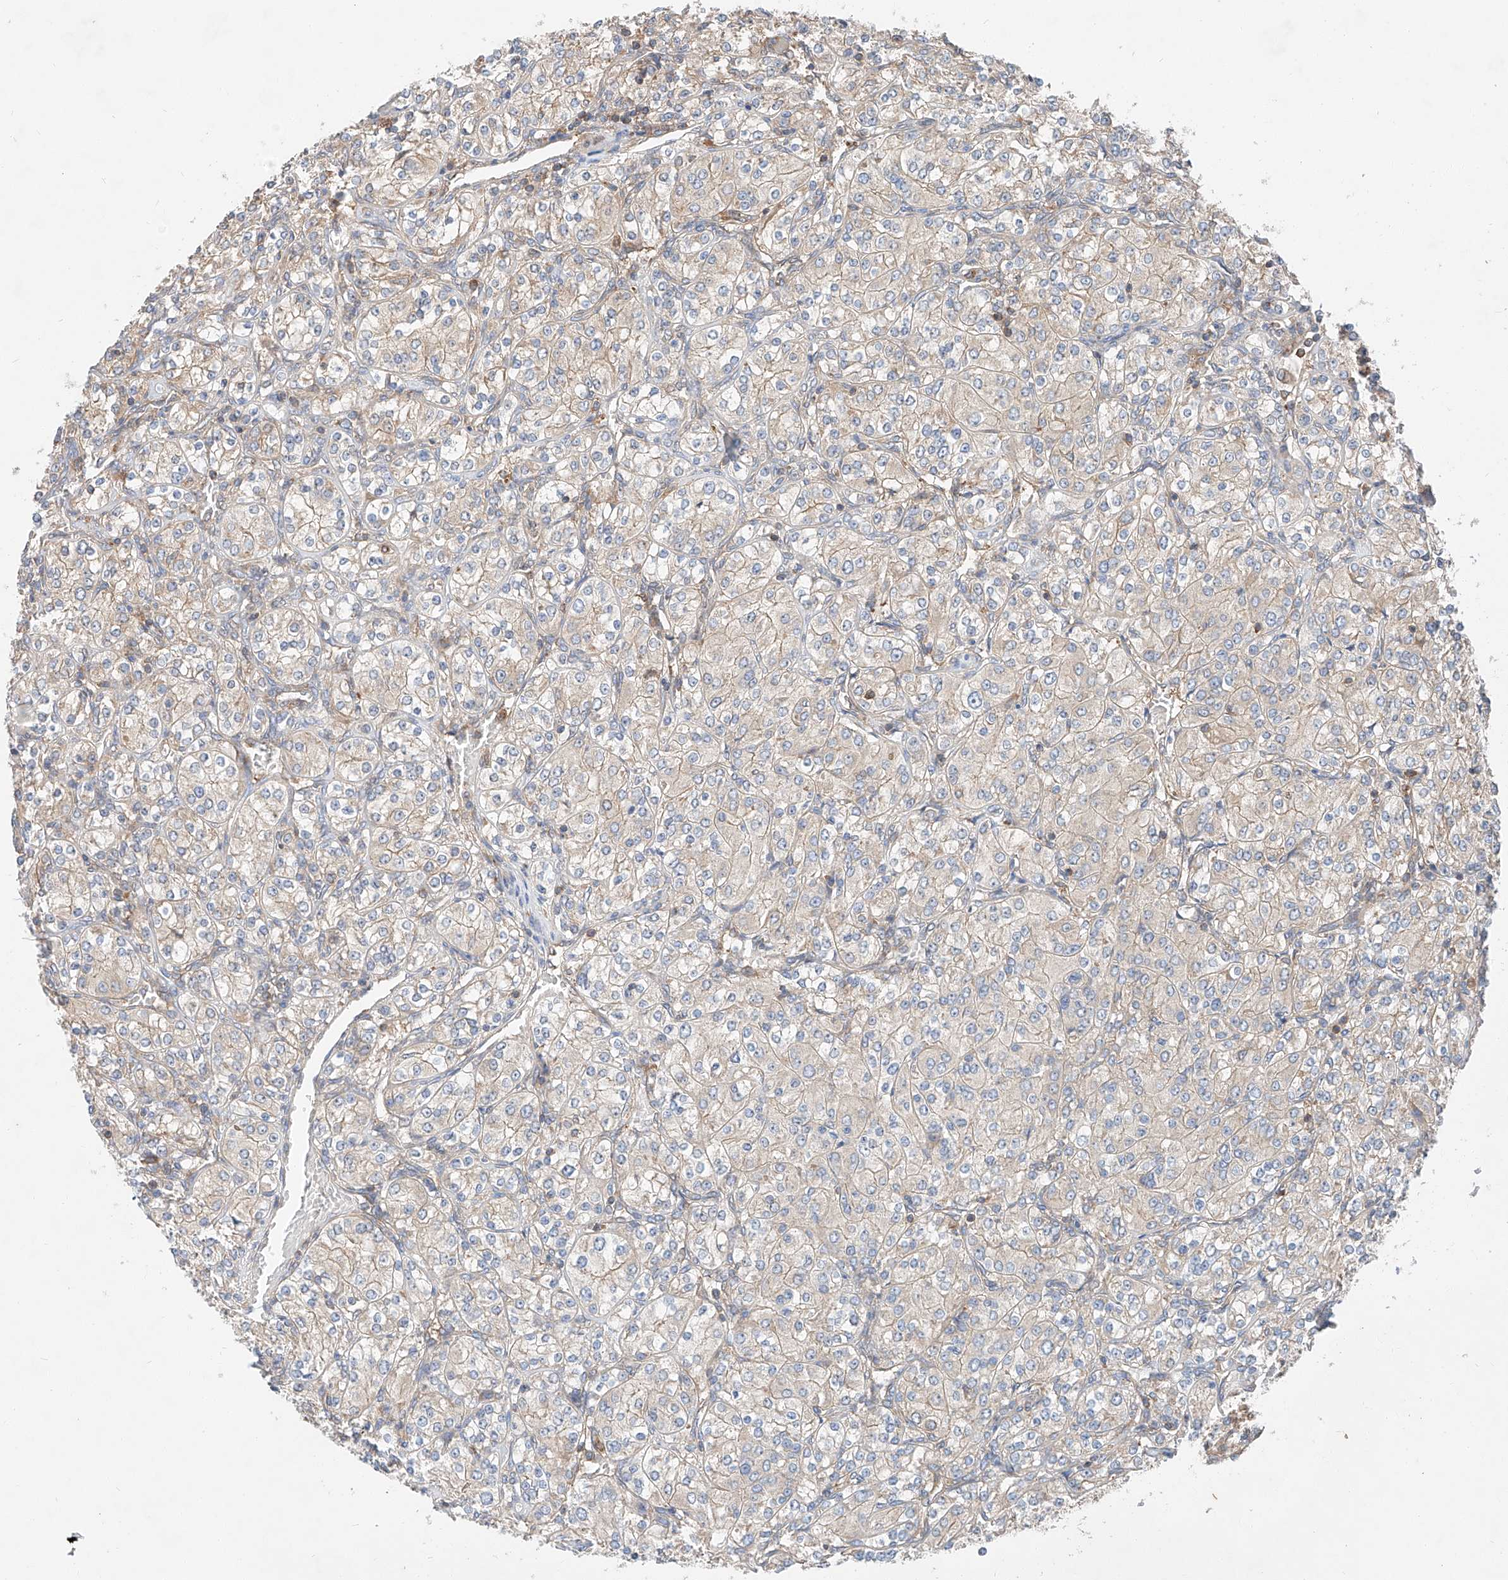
{"staining": {"intensity": "negative", "quantity": "none", "location": "none"}, "tissue": "renal cancer", "cell_type": "Tumor cells", "image_type": "cancer", "snomed": [{"axis": "morphology", "description": "Adenocarcinoma, NOS"}, {"axis": "topography", "description": "Kidney"}], "caption": "A photomicrograph of human renal cancer is negative for staining in tumor cells.", "gene": "RUSC1", "patient": {"sex": "male", "age": 77}}